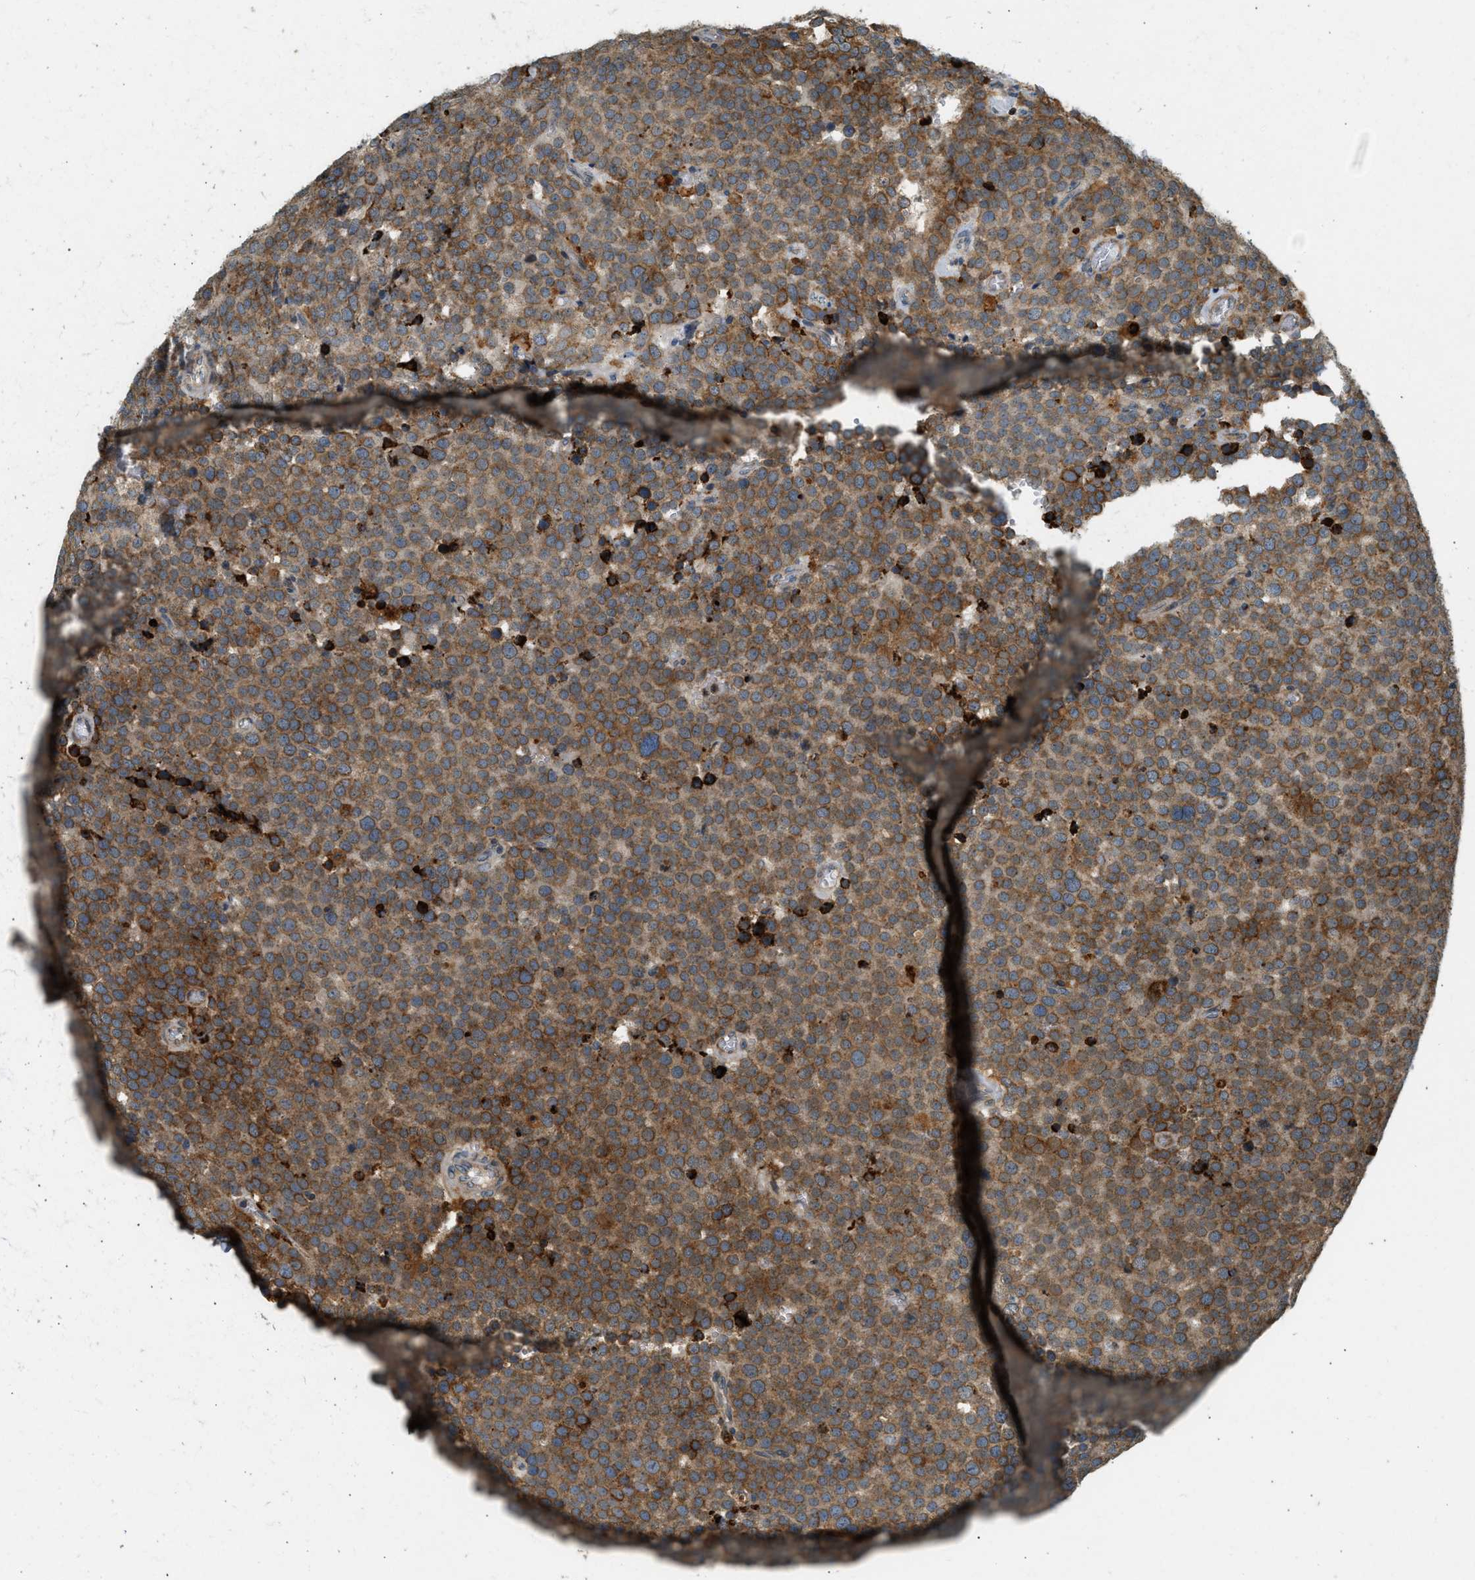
{"staining": {"intensity": "moderate", "quantity": ">75%", "location": "cytoplasmic/membranous"}, "tissue": "testis cancer", "cell_type": "Tumor cells", "image_type": "cancer", "snomed": [{"axis": "morphology", "description": "Normal tissue, NOS"}, {"axis": "morphology", "description": "Seminoma, NOS"}, {"axis": "topography", "description": "Testis"}], "caption": "A micrograph of testis seminoma stained for a protein shows moderate cytoplasmic/membranous brown staining in tumor cells.", "gene": "CTSB", "patient": {"sex": "male", "age": 71}}